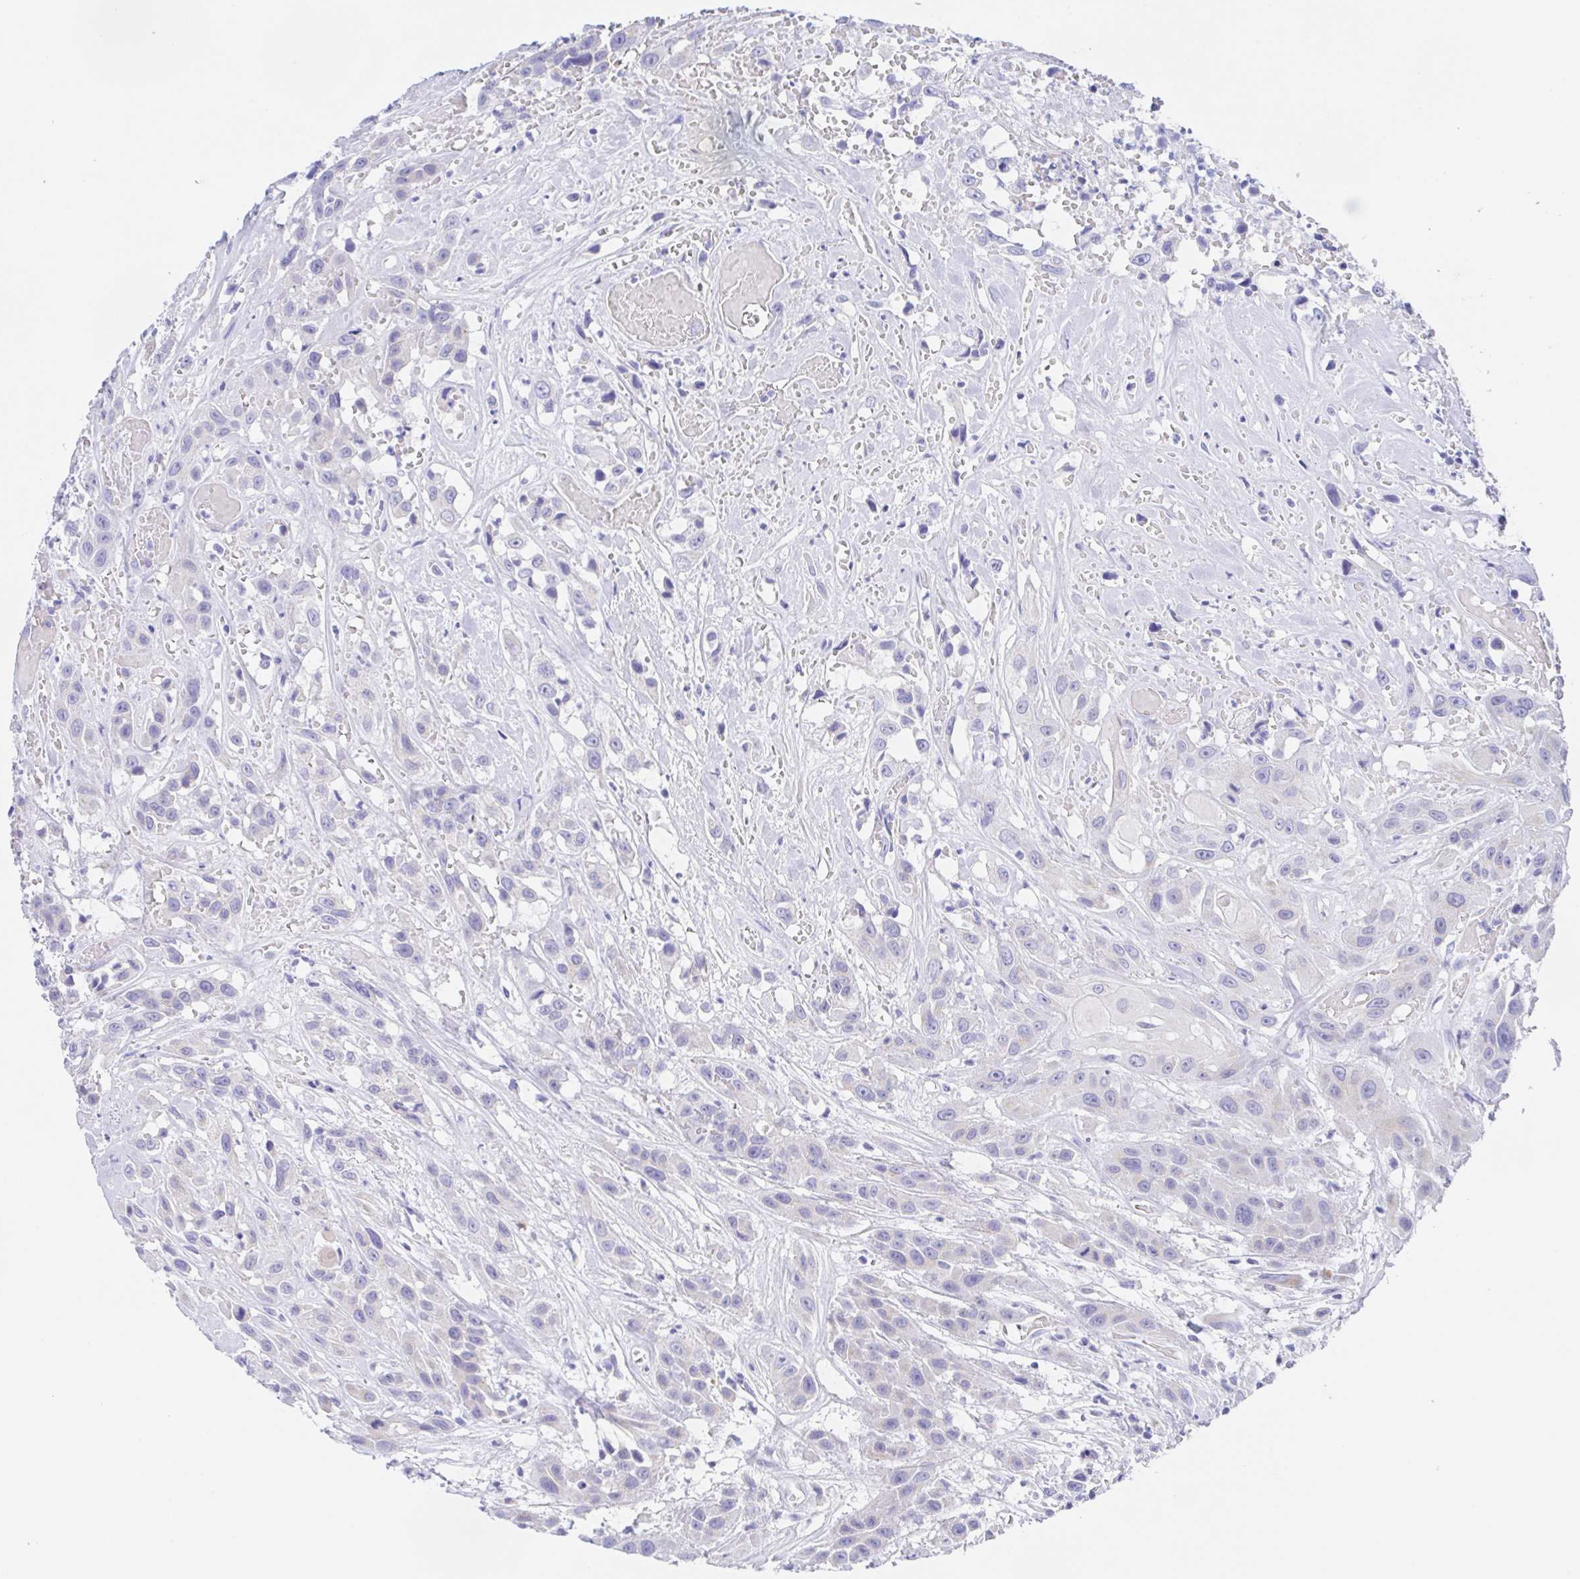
{"staining": {"intensity": "negative", "quantity": "none", "location": "none"}, "tissue": "head and neck cancer", "cell_type": "Tumor cells", "image_type": "cancer", "snomed": [{"axis": "morphology", "description": "Squamous cell carcinoma, NOS"}, {"axis": "topography", "description": "Head-Neck"}], "caption": "This is an immunohistochemistry histopathology image of squamous cell carcinoma (head and neck). There is no expression in tumor cells.", "gene": "SCG3", "patient": {"sex": "male", "age": 57}}